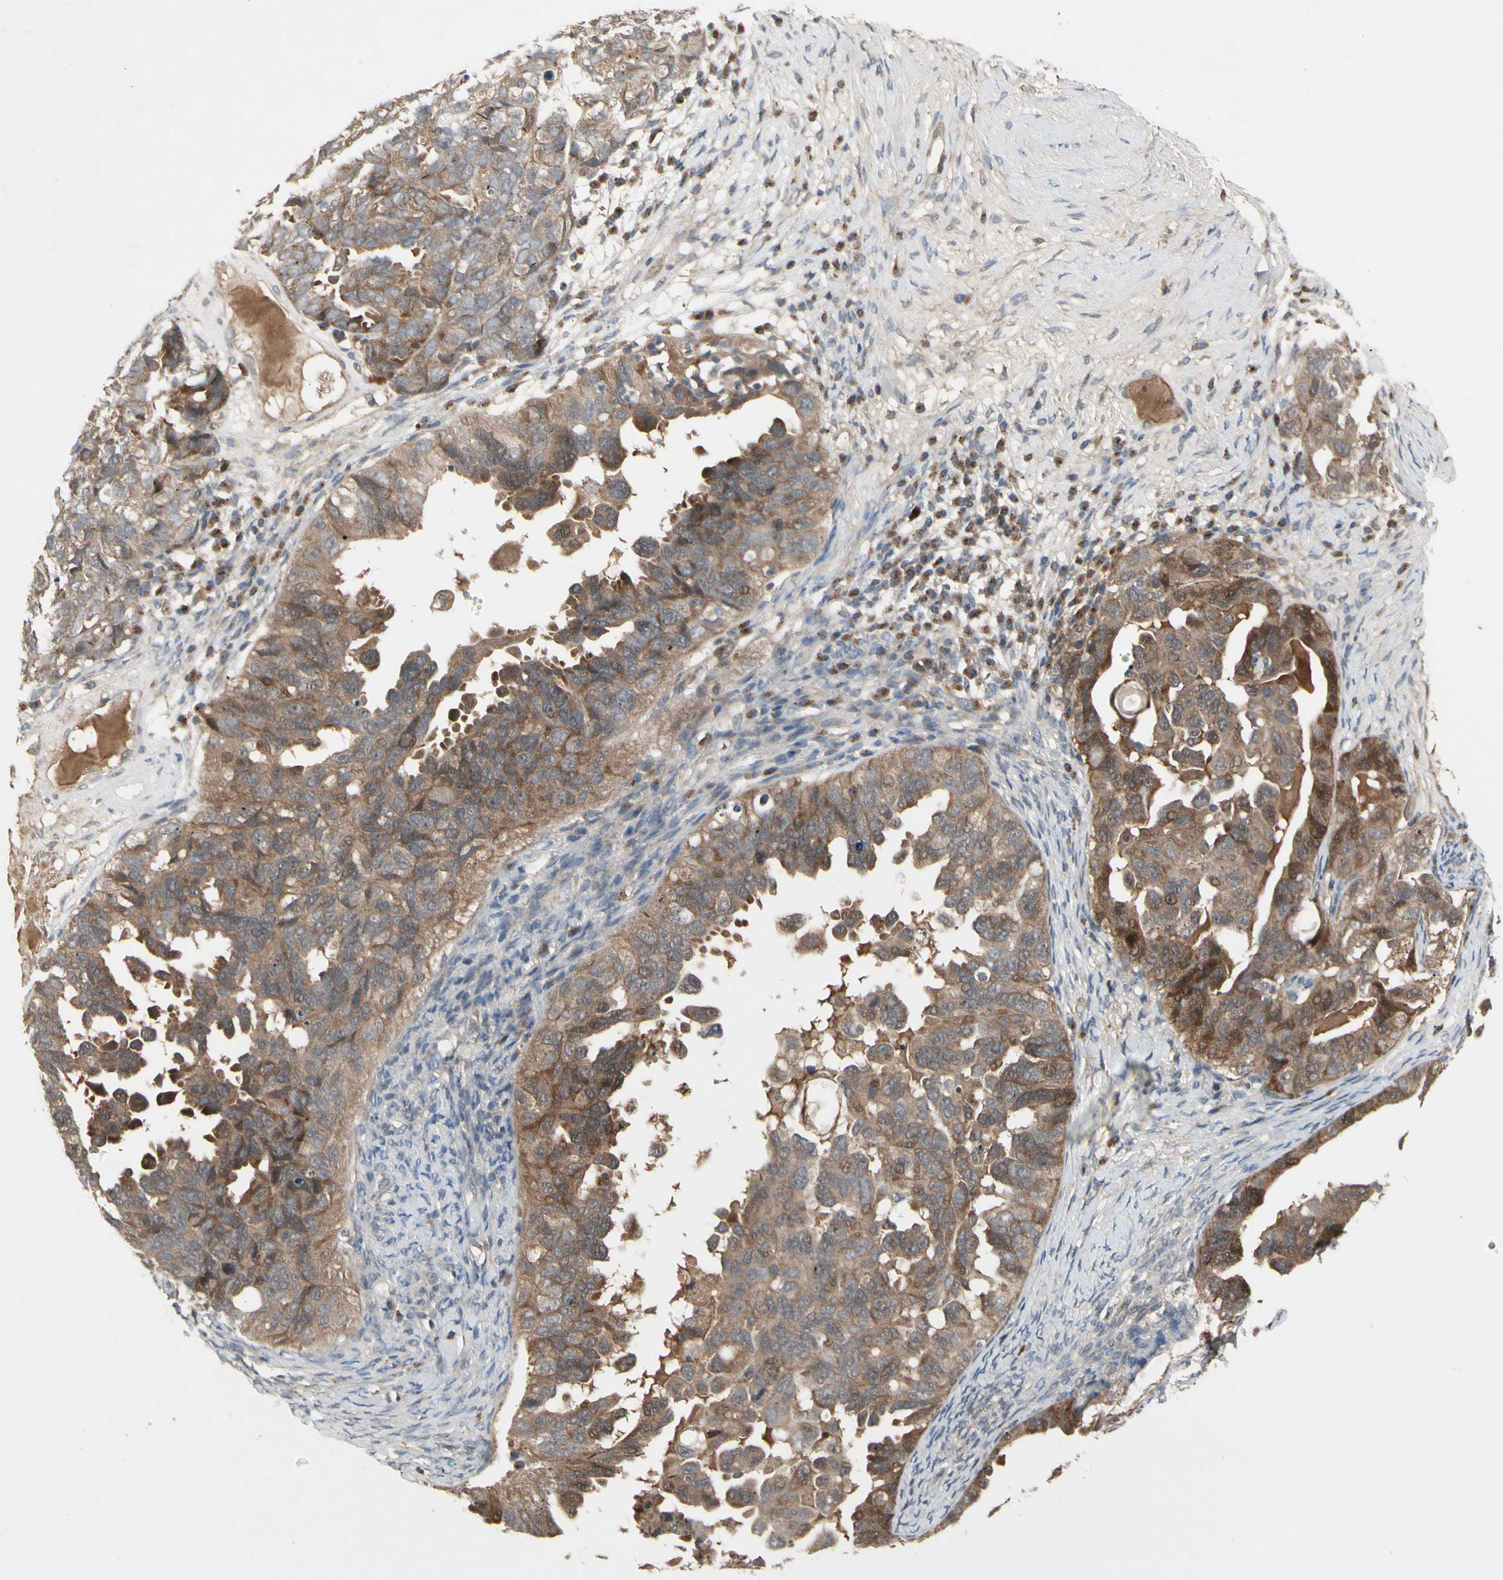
{"staining": {"intensity": "moderate", "quantity": ">75%", "location": "cytoplasmic/membranous"}, "tissue": "ovarian cancer", "cell_type": "Tumor cells", "image_type": "cancer", "snomed": [{"axis": "morphology", "description": "Cystadenocarcinoma, serous, NOS"}, {"axis": "topography", "description": "Ovary"}], "caption": "Tumor cells show medium levels of moderate cytoplasmic/membranous expression in about >75% of cells in serous cystadenocarcinoma (ovarian). The protein is shown in brown color, while the nuclei are stained blue.", "gene": "FHDC1", "patient": {"sex": "female", "age": 82}}